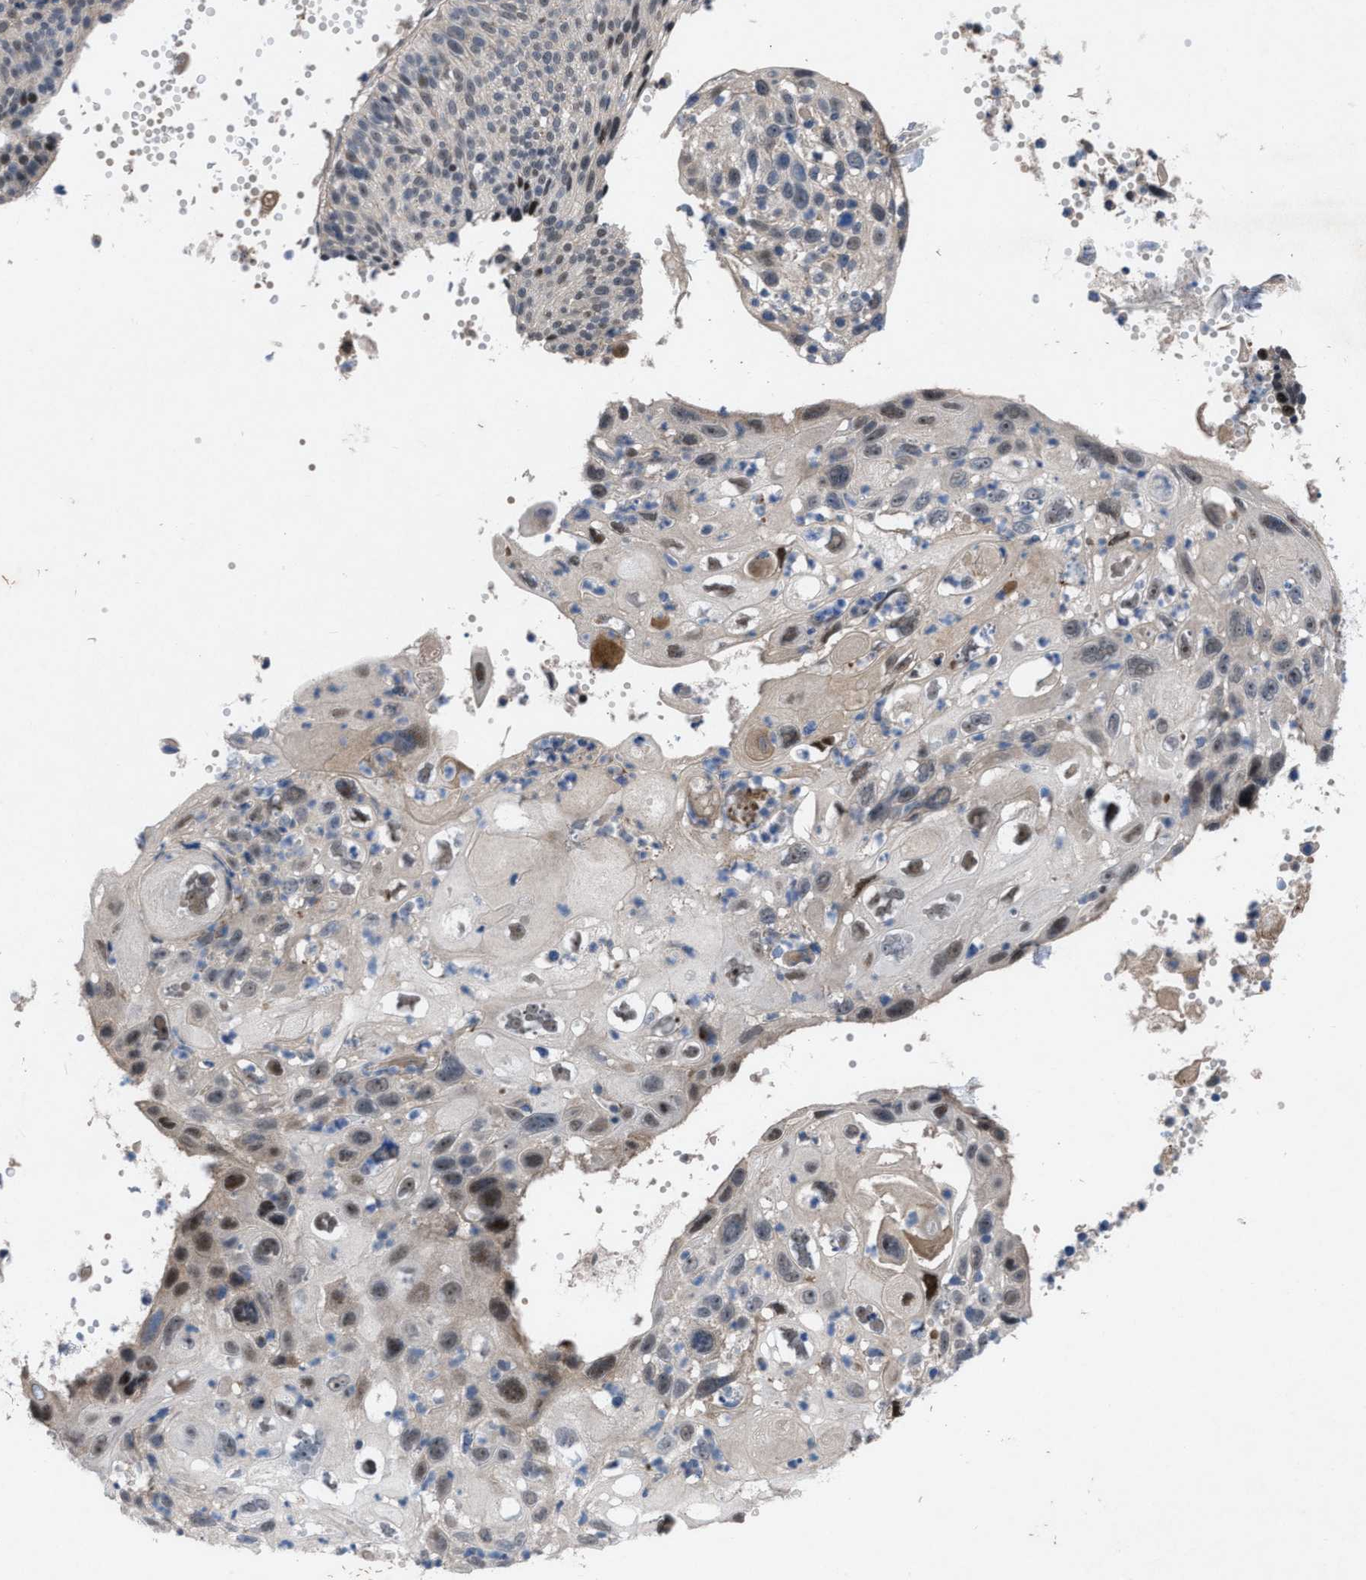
{"staining": {"intensity": "negative", "quantity": "none", "location": "none"}, "tissue": "cervical cancer", "cell_type": "Tumor cells", "image_type": "cancer", "snomed": [{"axis": "morphology", "description": "Squamous cell carcinoma, NOS"}, {"axis": "topography", "description": "Cervix"}], "caption": "Immunohistochemistry image of human cervical cancer (squamous cell carcinoma) stained for a protein (brown), which reveals no positivity in tumor cells.", "gene": "IL17RE", "patient": {"sex": "female", "age": 70}}